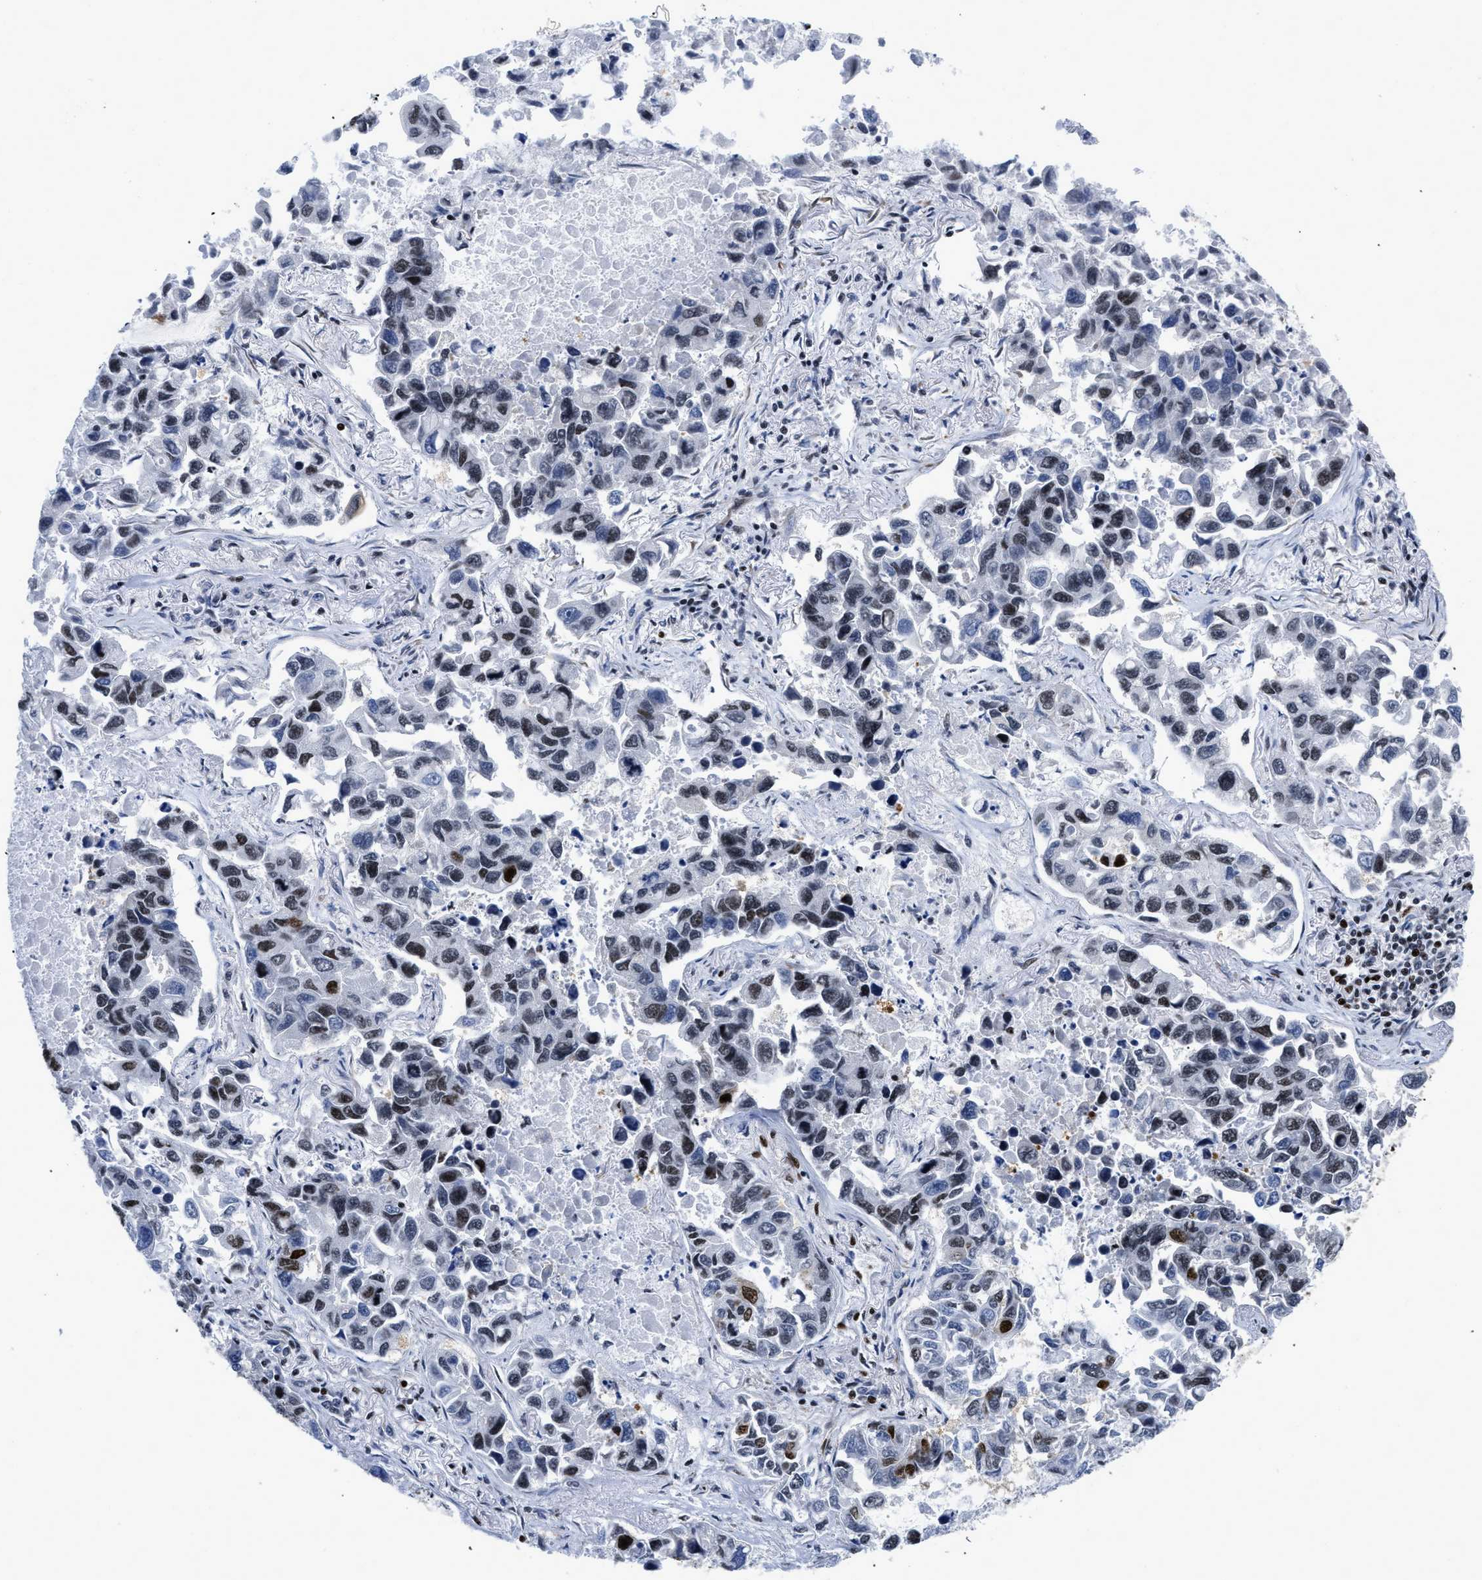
{"staining": {"intensity": "strong", "quantity": "<25%", "location": "nuclear"}, "tissue": "lung cancer", "cell_type": "Tumor cells", "image_type": "cancer", "snomed": [{"axis": "morphology", "description": "Adenocarcinoma, NOS"}, {"axis": "topography", "description": "Lung"}], "caption": "Lung cancer (adenocarcinoma) was stained to show a protein in brown. There is medium levels of strong nuclear positivity in approximately <25% of tumor cells.", "gene": "CREB1", "patient": {"sex": "male", "age": 64}}